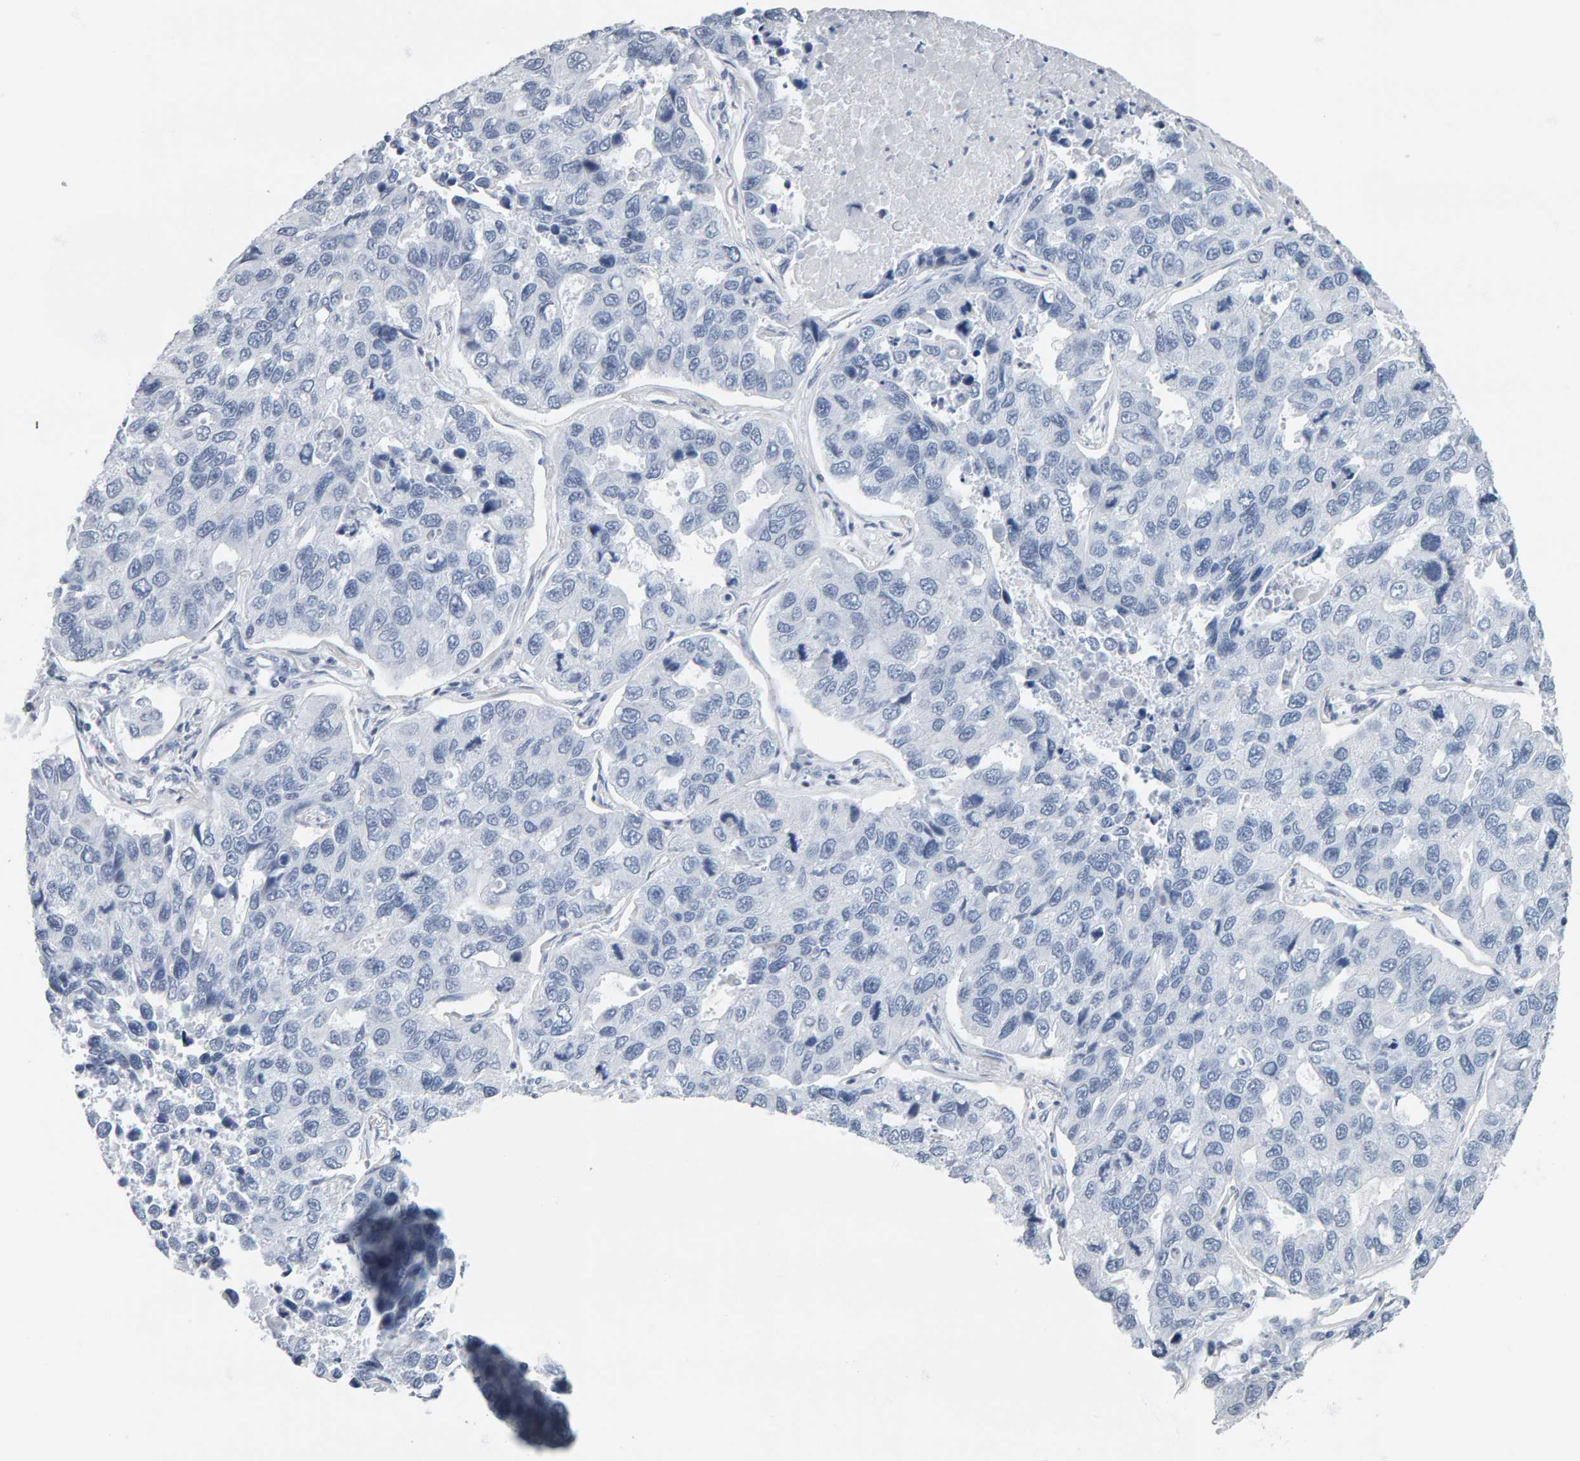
{"staining": {"intensity": "negative", "quantity": "none", "location": "none"}, "tissue": "lung cancer", "cell_type": "Tumor cells", "image_type": "cancer", "snomed": [{"axis": "morphology", "description": "Adenocarcinoma, NOS"}, {"axis": "topography", "description": "Lung"}], "caption": "Protein analysis of lung cancer (adenocarcinoma) displays no significant positivity in tumor cells.", "gene": "SPACA3", "patient": {"sex": "male", "age": 64}}